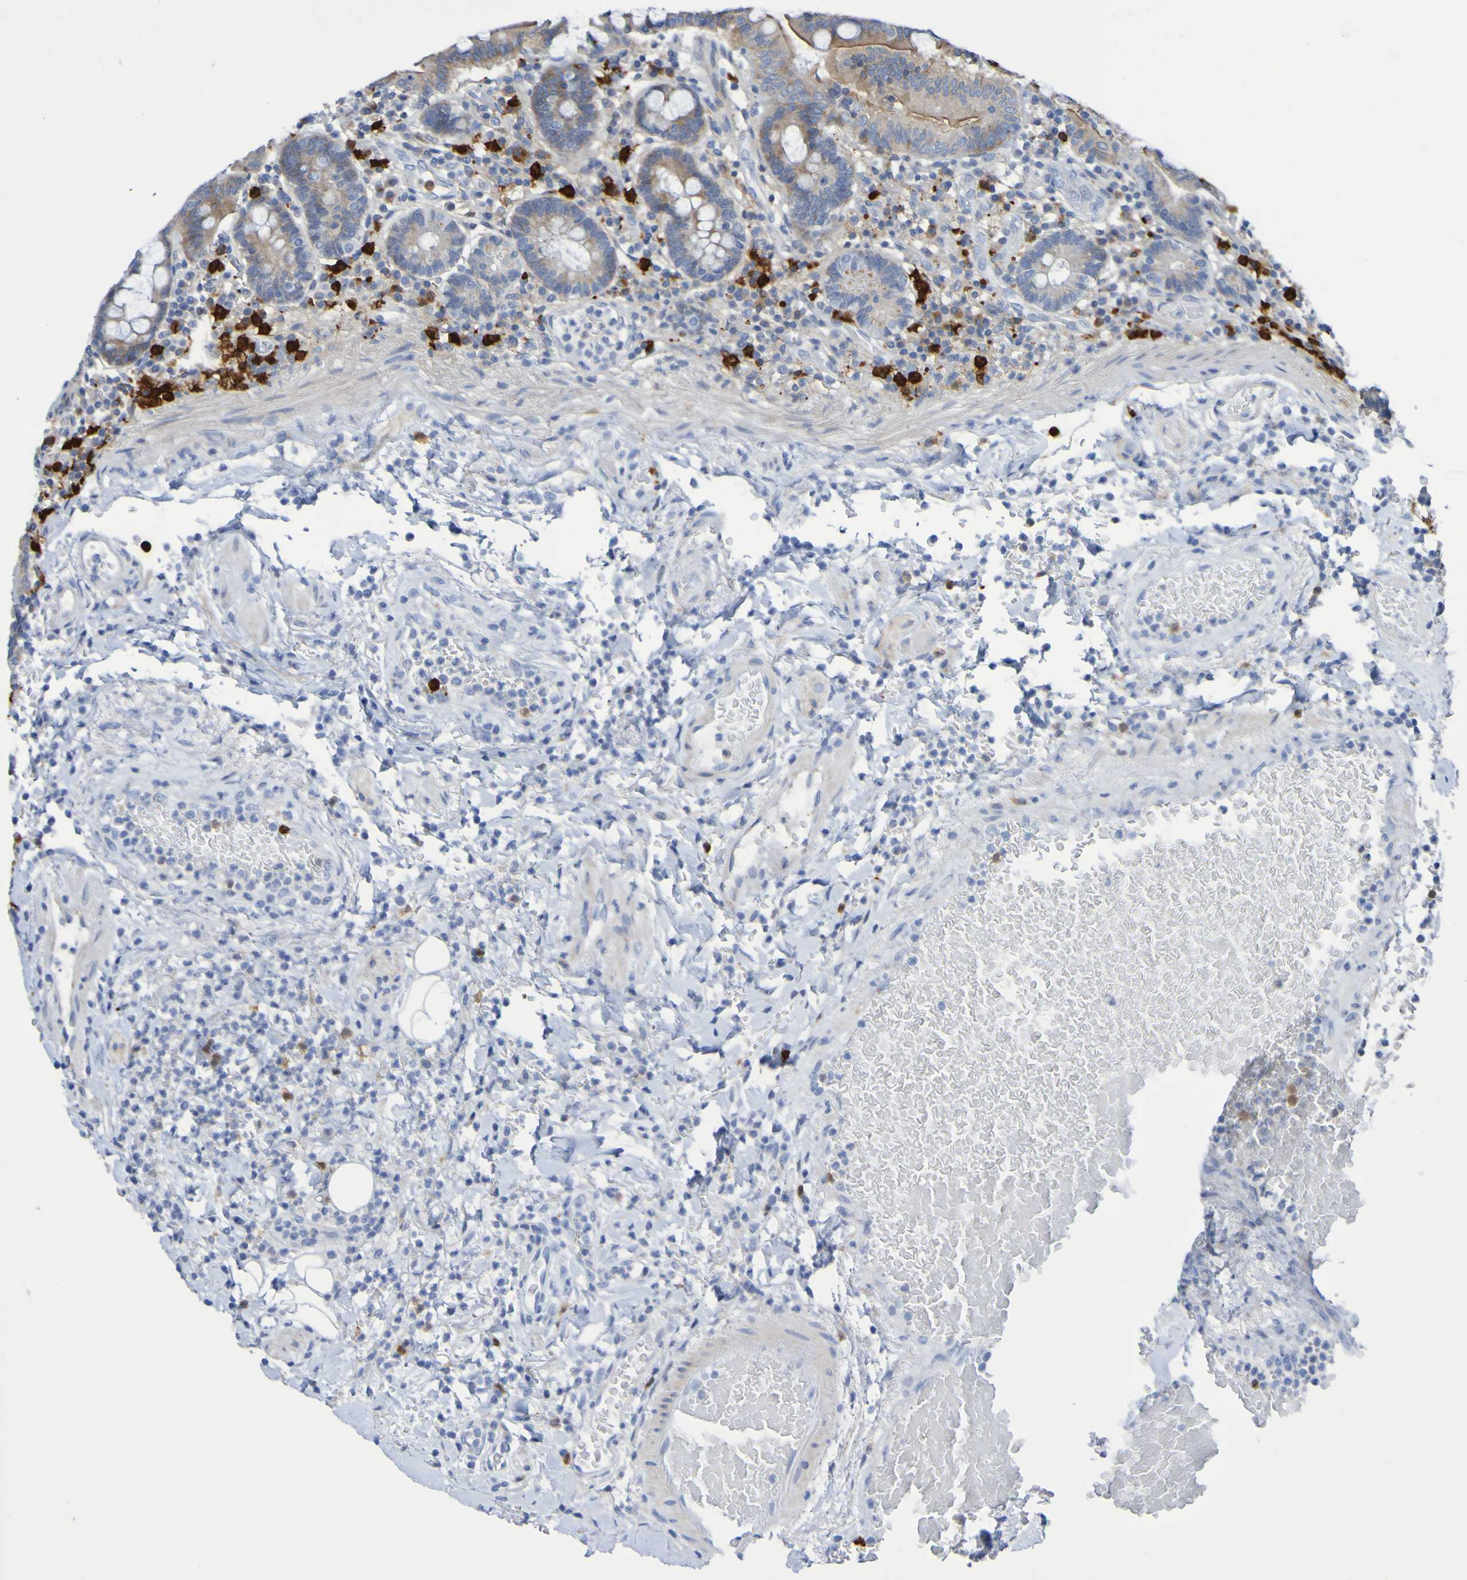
{"staining": {"intensity": "moderate", "quantity": "25%-75%", "location": "cytoplasmic/membranous"}, "tissue": "stomach", "cell_type": "Glandular cells", "image_type": "normal", "snomed": [{"axis": "morphology", "description": "Normal tissue, NOS"}, {"axis": "topography", "description": "Stomach, upper"}], "caption": "DAB (3,3'-diaminobenzidine) immunohistochemical staining of benign stomach displays moderate cytoplasmic/membranous protein staining in about 25%-75% of glandular cells.", "gene": "C11orf24", "patient": {"sex": "male", "age": 68}}